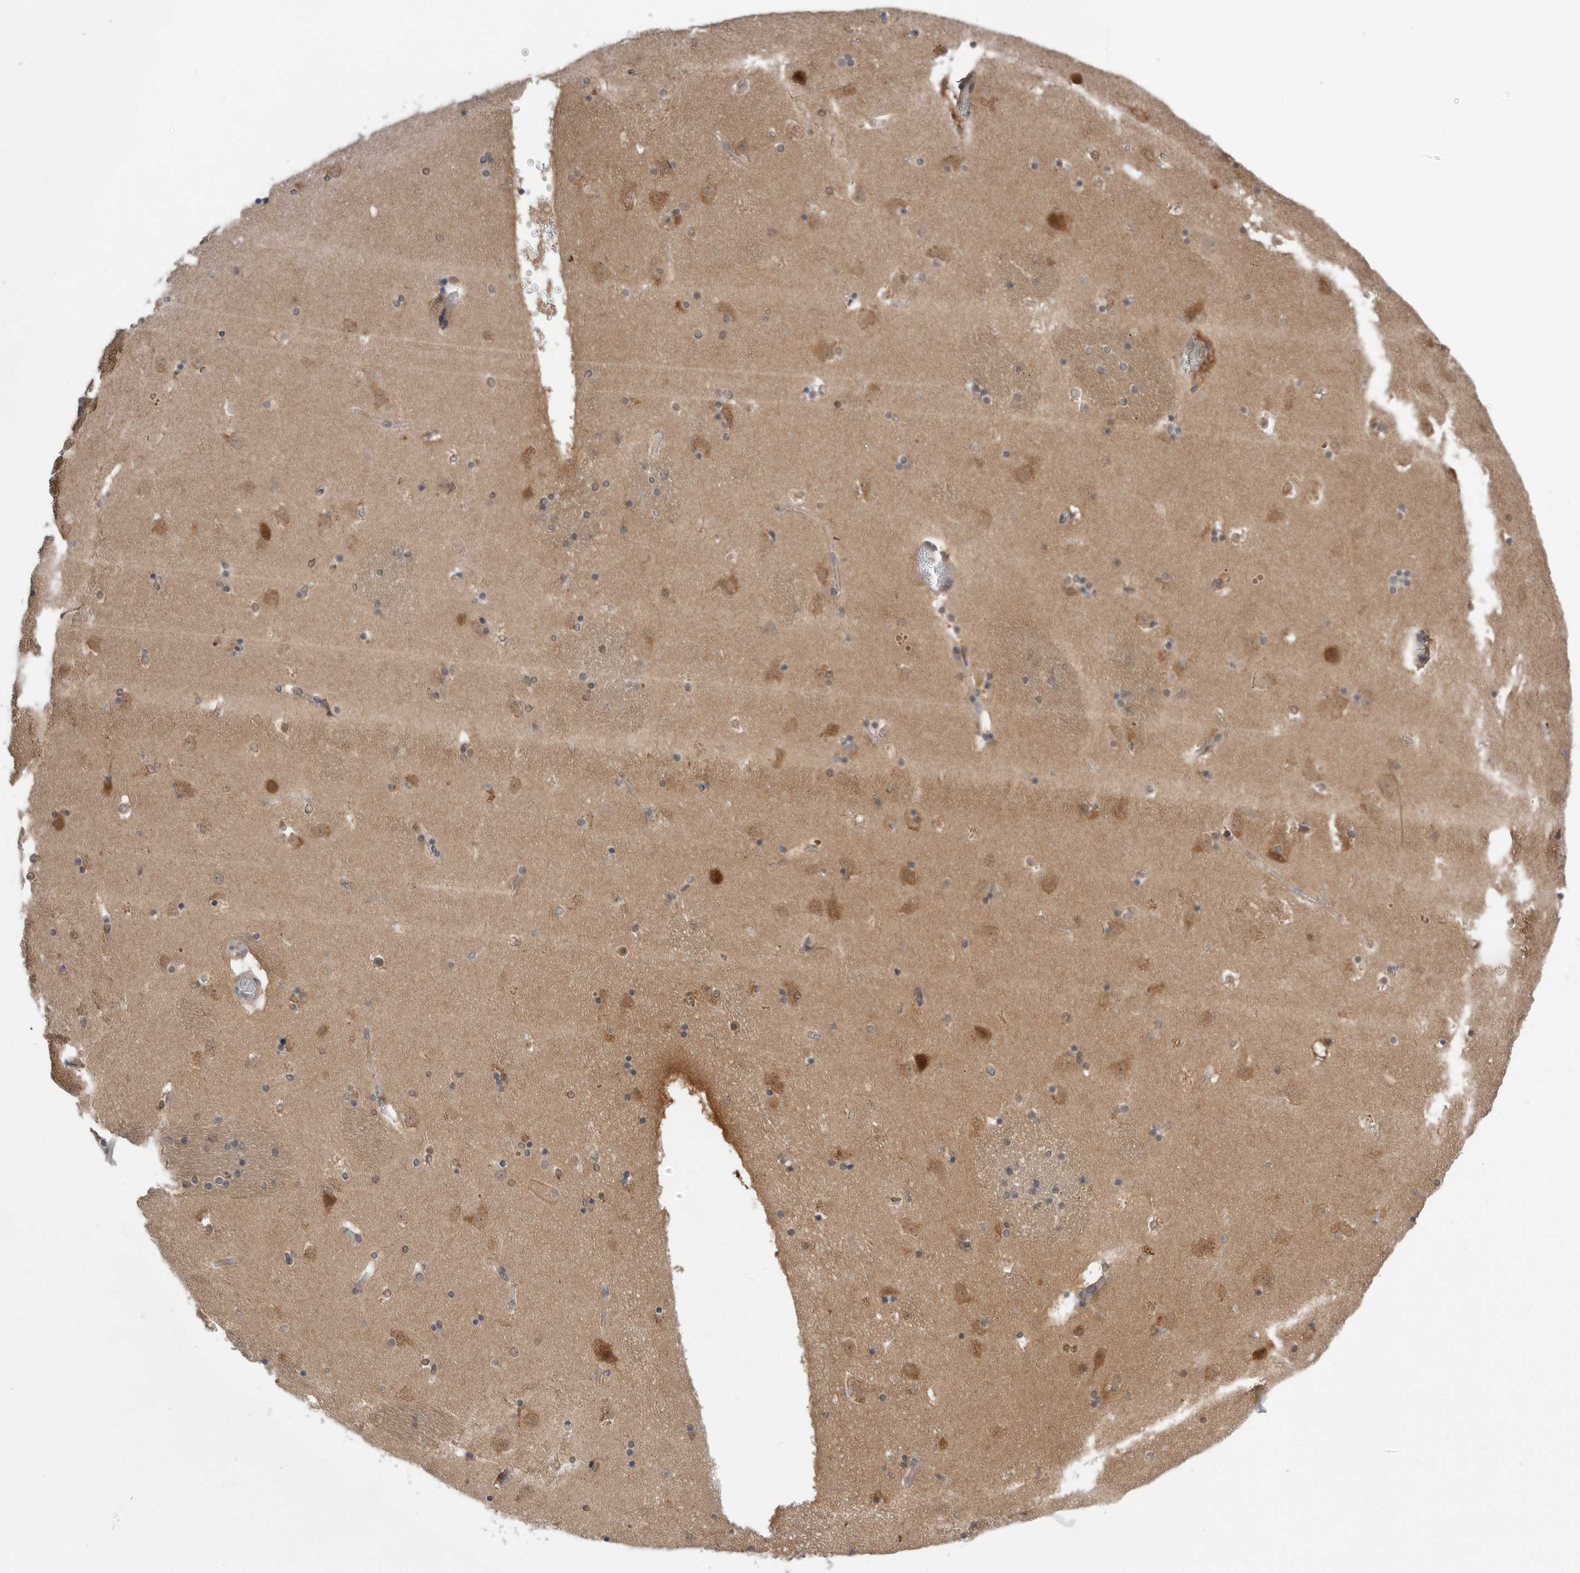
{"staining": {"intensity": "moderate", "quantity": "25%-75%", "location": "cytoplasmic/membranous,nuclear"}, "tissue": "caudate", "cell_type": "Glial cells", "image_type": "normal", "snomed": [{"axis": "morphology", "description": "Normal tissue, NOS"}, {"axis": "topography", "description": "Lateral ventricle wall"}], "caption": "Immunohistochemistry (IHC) staining of normal caudate, which exhibits medium levels of moderate cytoplasmic/membranous,nuclear positivity in about 25%-75% of glial cells indicating moderate cytoplasmic/membranous,nuclear protein expression. The staining was performed using DAB (brown) for protein detection and nuclei were counterstained in hematoxylin (blue).", "gene": "PNPO", "patient": {"sex": "male", "age": 45}}